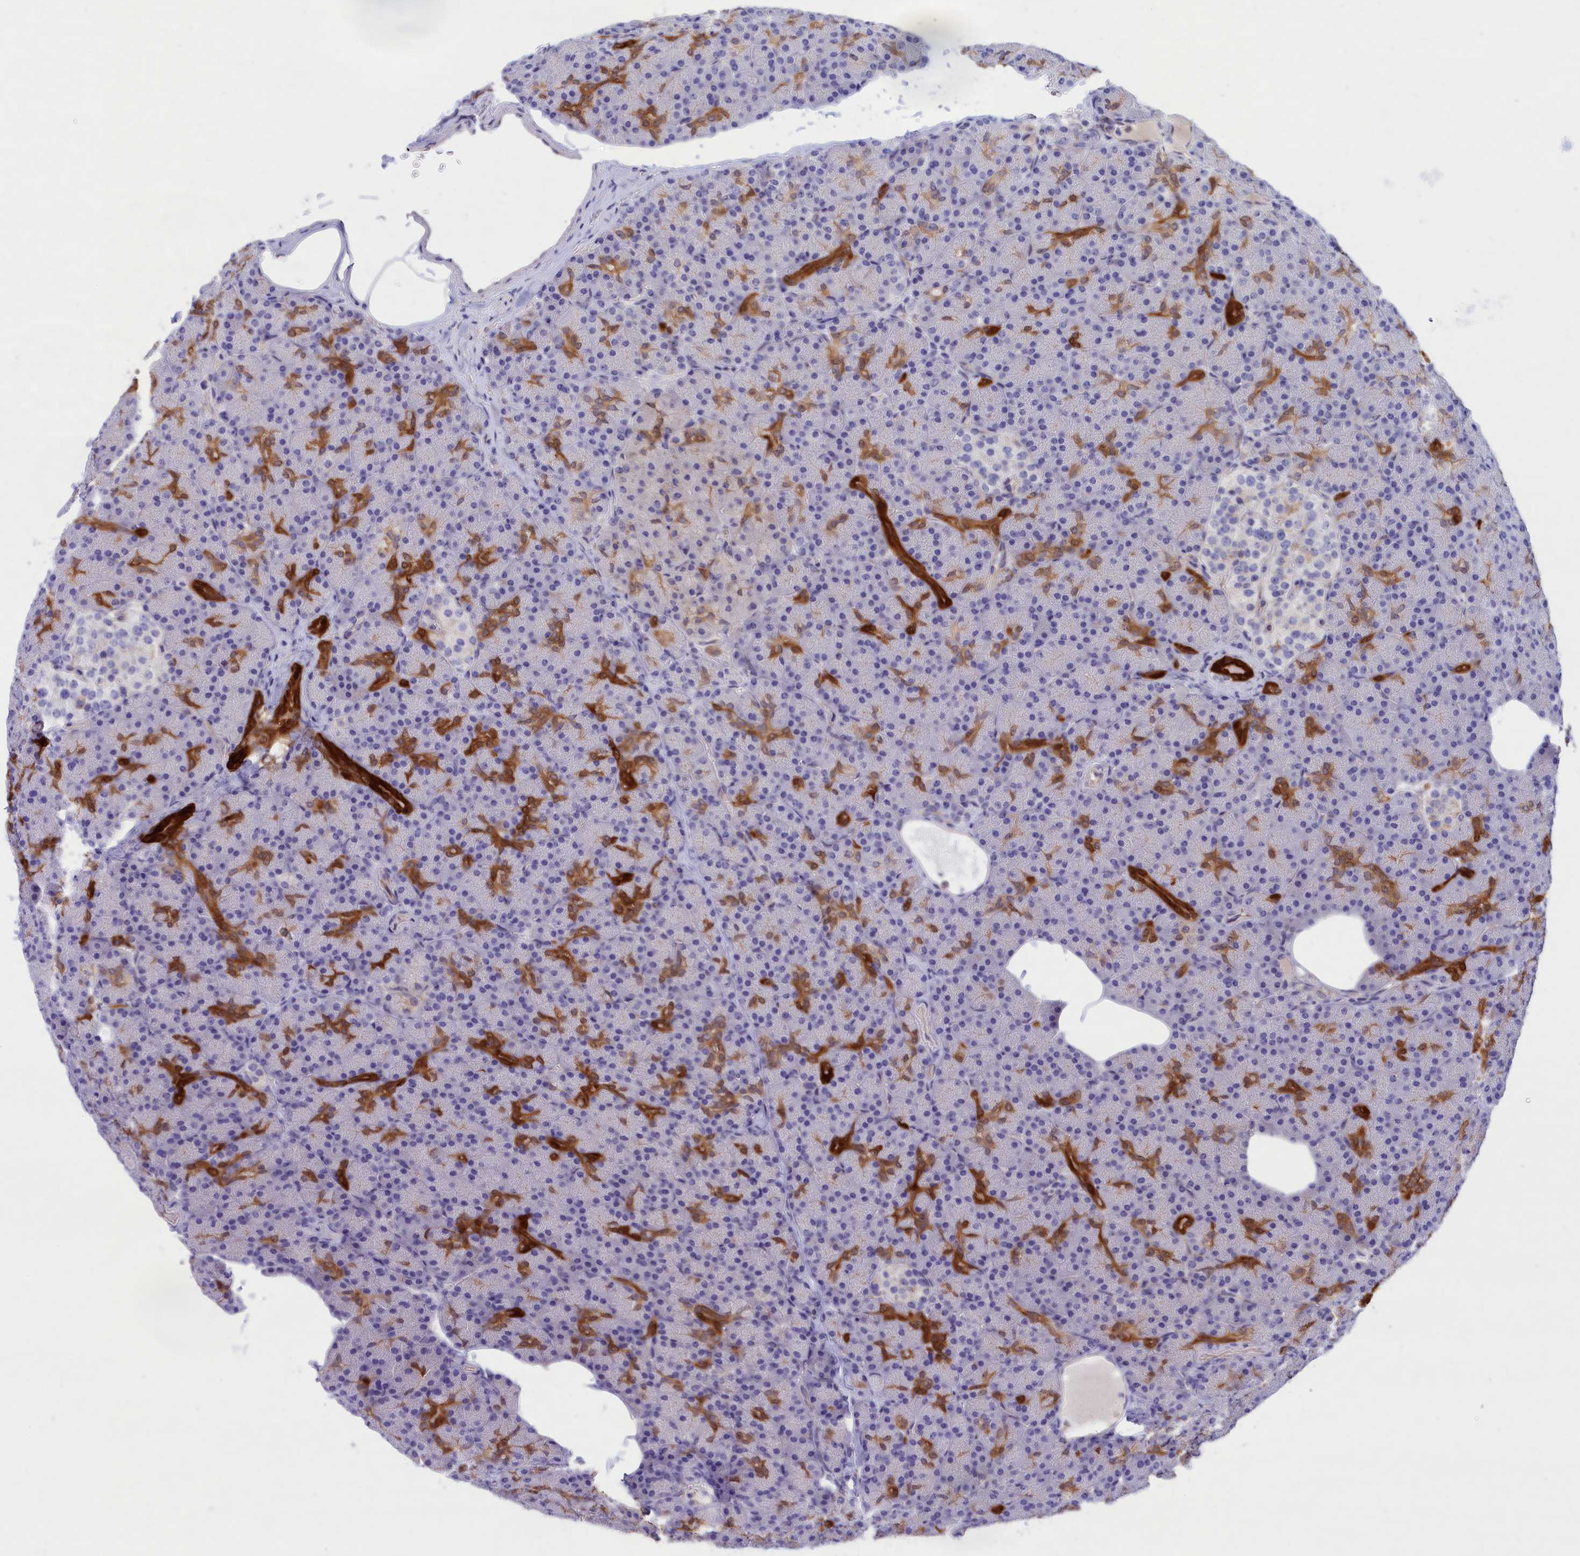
{"staining": {"intensity": "strong", "quantity": "<25%", "location": "cytoplasmic/membranous"}, "tissue": "pancreas", "cell_type": "Exocrine glandular cells", "image_type": "normal", "snomed": [{"axis": "morphology", "description": "Normal tissue, NOS"}, {"axis": "topography", "description": "Pancreas"}], "caption": "Immunohistochemistry of unremarkable human pancreas reveals medium levels of strong cytoplasmic/membranous positivity in approximately <25% of exocrine glandular cells. Immunohistochemistry stains the protein in brown and the nuclei are stained blue.", "gene": "ABCC12", "patient": {"sex": "female", "age": 43}}